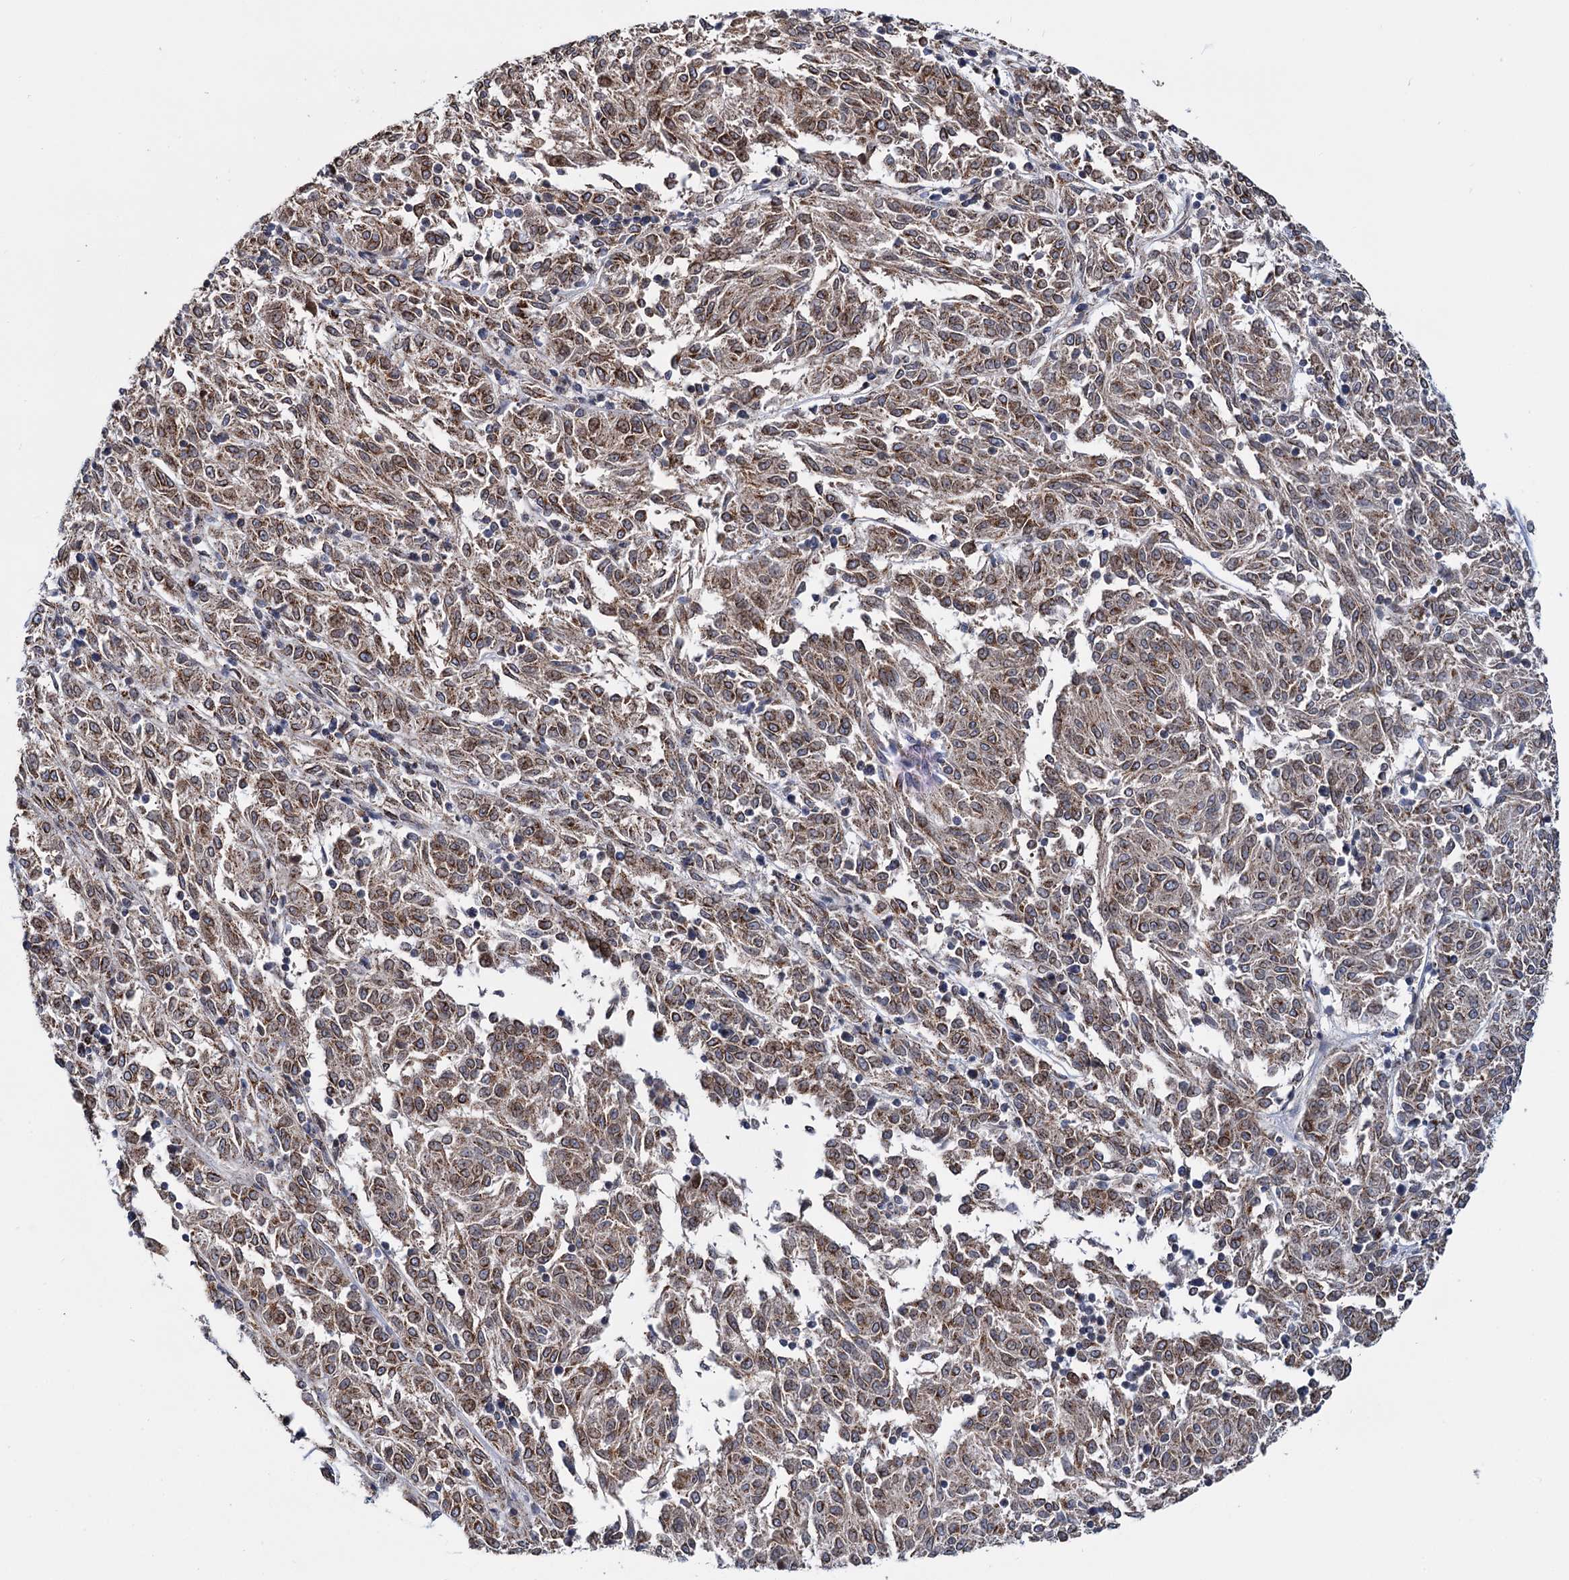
{"staining": {"intensity": "moderate", "quantity": ">75%", "location": "cytoplasmic/membranous"}, "tissue": "melanoma", "cell_type": "Tumor cells", "image_type": "cancer", "snomed": [{"axis": "morphology", "description": "Malignant melanoma, NOS"}, {"axis": "topography", "description": "Skin"}], "caption": "Immunohistochemistry (IHC) histopathology image of malignant melanoma stained for a protein (brown), which exhibits medium levels of moderate cytoplasmic/membranous positivity in approximately >75% of tumor cells.", "gene": "SUPT20H", "patient": {"sex": "female", "age": 72}}